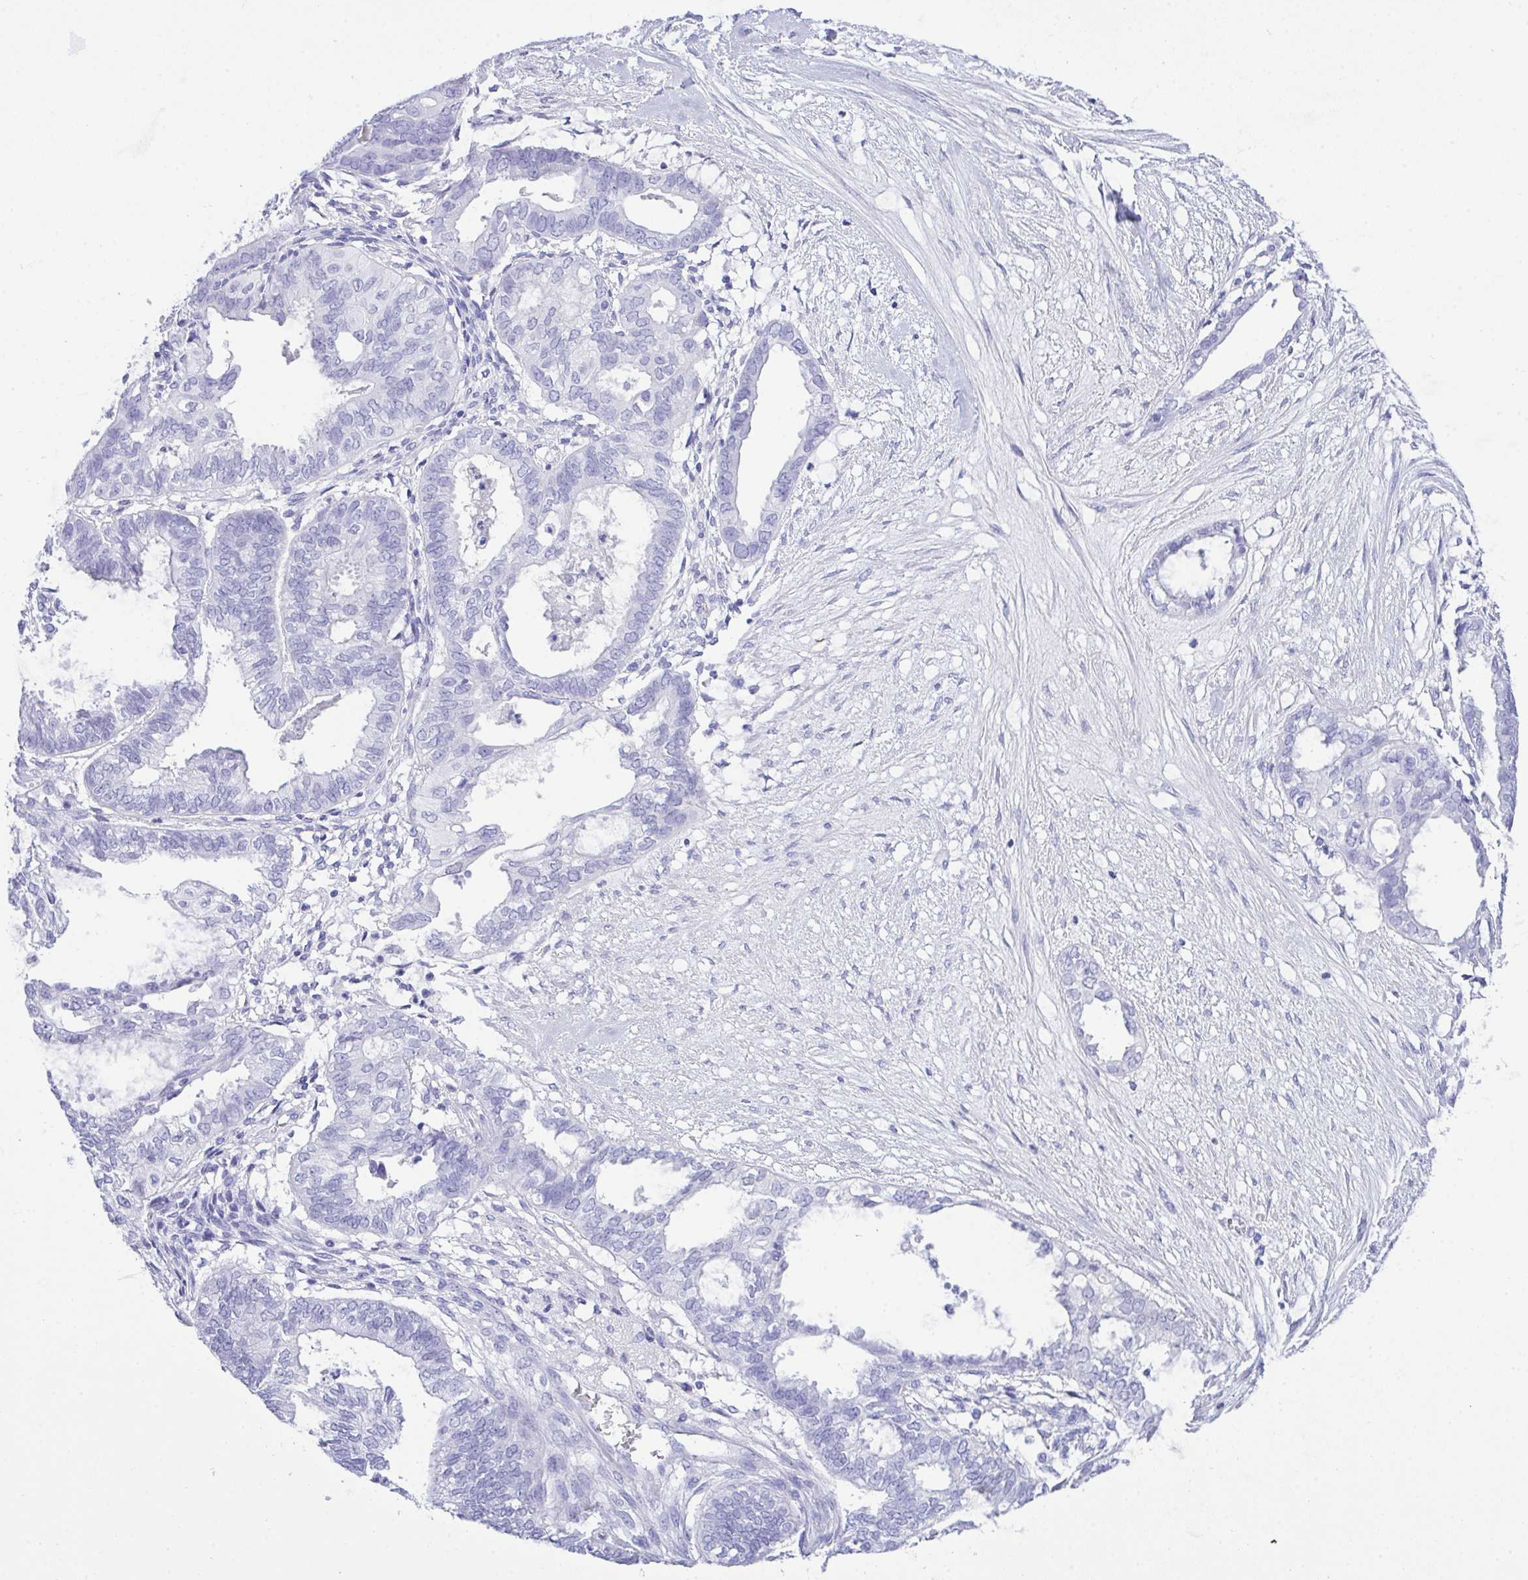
{"staining": {"intensity": "negative", "quantity": "none", "location": "none"}, "tissue": "ovarian cancer", "cell_type": "Tumor cells", "image_type": "cancer", "snomed": [{"axis": "morphology", "description": "Carcinoma, endometroid"}, {"axis": "topography", "description": "Ovary"}], "caption": "Immunohistochemistry of endometroid carcinoma (ovarian) reveals no staining in tumor cells.", "gene": "AKR1D1", "patient": {"sex": "female", "age": 64}}